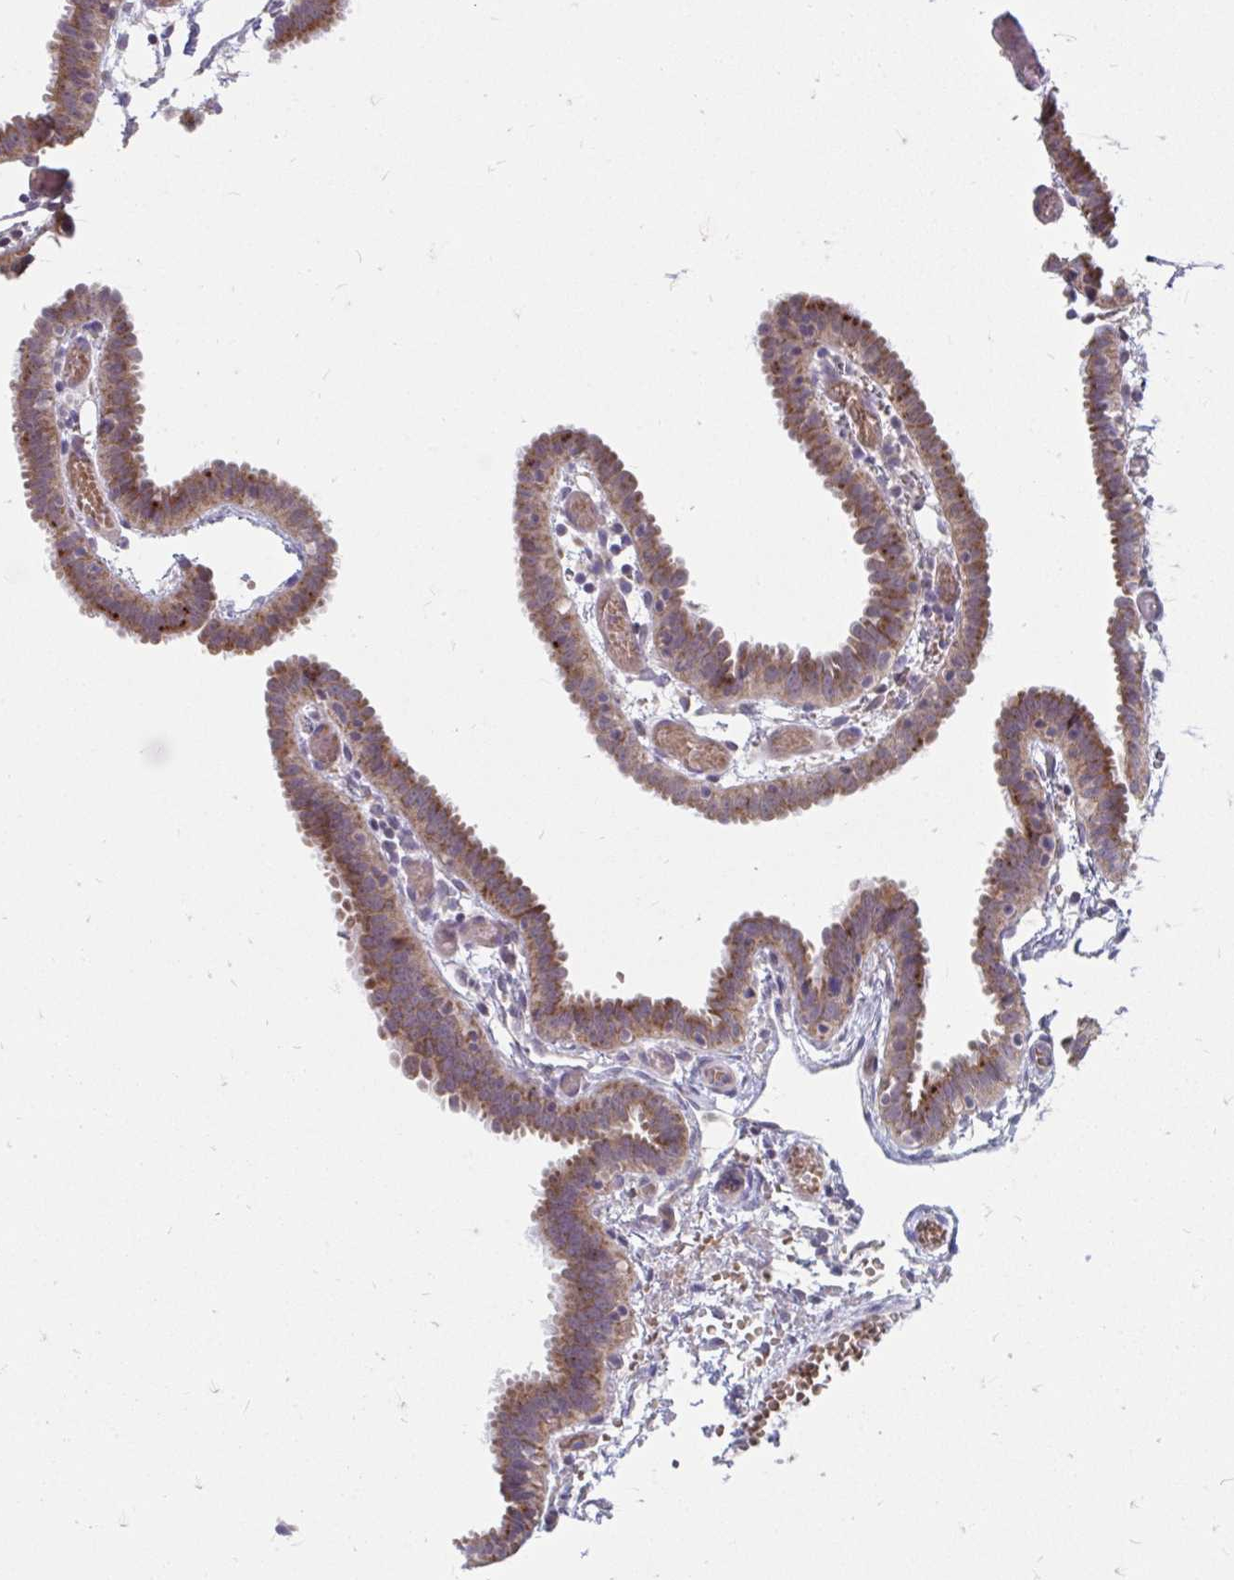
{"staining": {"intensity": "moderate", "quantity": ">75%", "location": "cytoplasmic/membranous"}, "tissue": "fallopian tube", "cell_type": "Glandular cells", "image_type": "normal", "snomed": [{"axis": "morphology", "description": "Normal tissue, NOS"}, {"axis": "topography", "description": "Fallopian tube"}], "caption": "Brown immunohistochemical staining in normal fallopian tube shows moderate cytoplasmic/membranous expression in approximately >75% of glandular cells. (Brightfield microscopy of DAB IHC at high magnification).", "gene": "PABIR3", "patient": {"sex": "female", "age": 37}}